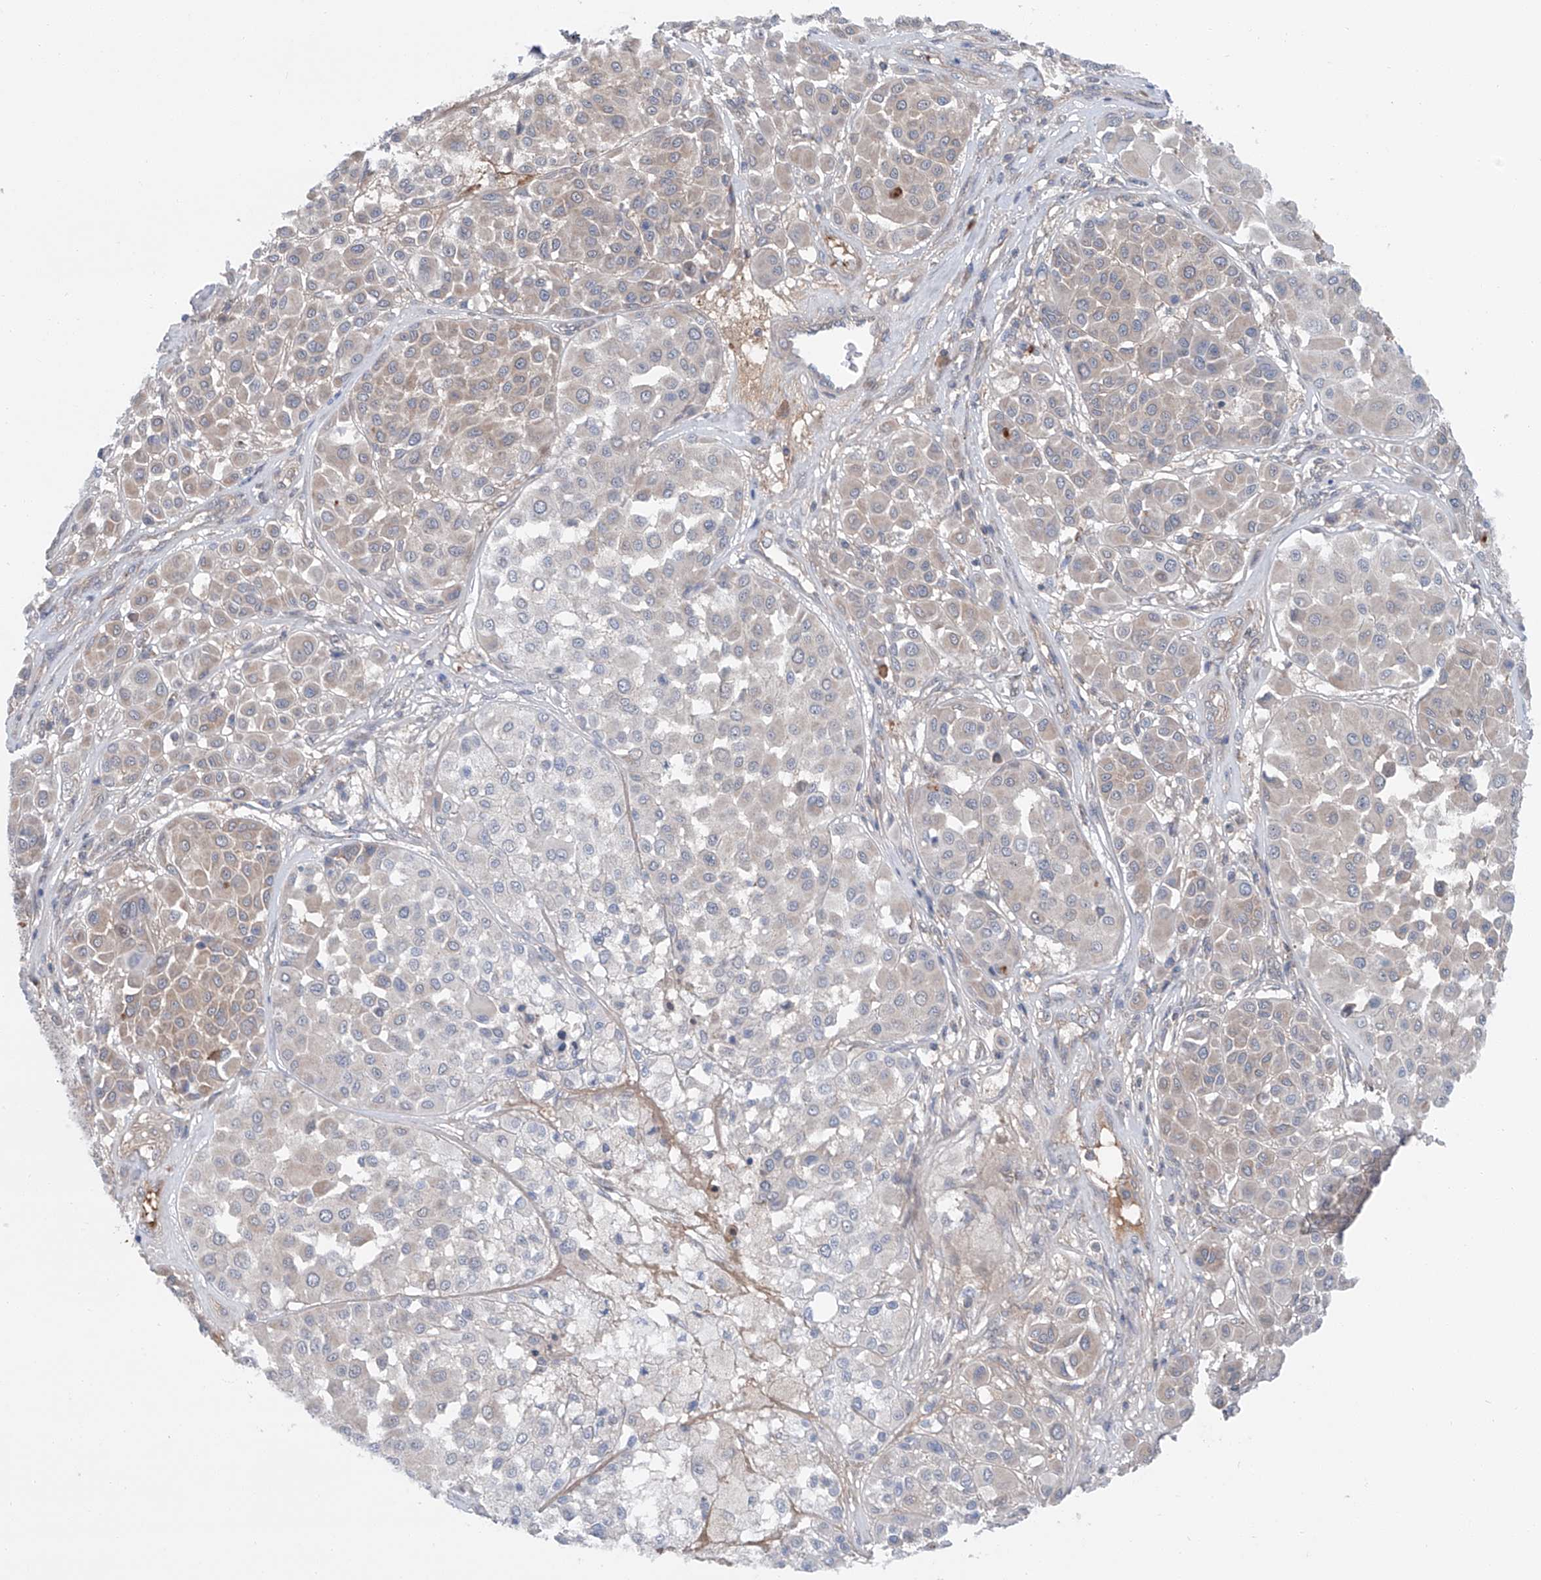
{"staining": {"intensity": "weak", "quantity": "<25%", "location": "cytoplasmic/membranous"}, "tissue": "melanoma", "cell_type": "Tumor cells", "image_type": "cancer", "snomed": [{"axis": "morphology", "description": "Malignant melanoma, Metastatic site"}, {"axis": "topography", "description": "Soft tissue"}], "caption": "Immunohistochemistry photomicrograph of melanoma stained for a protein (brown), which exhibits no staining in tumor cells.", "gene": "SIX4", "patient": {"sex": "male", "age": 41}}